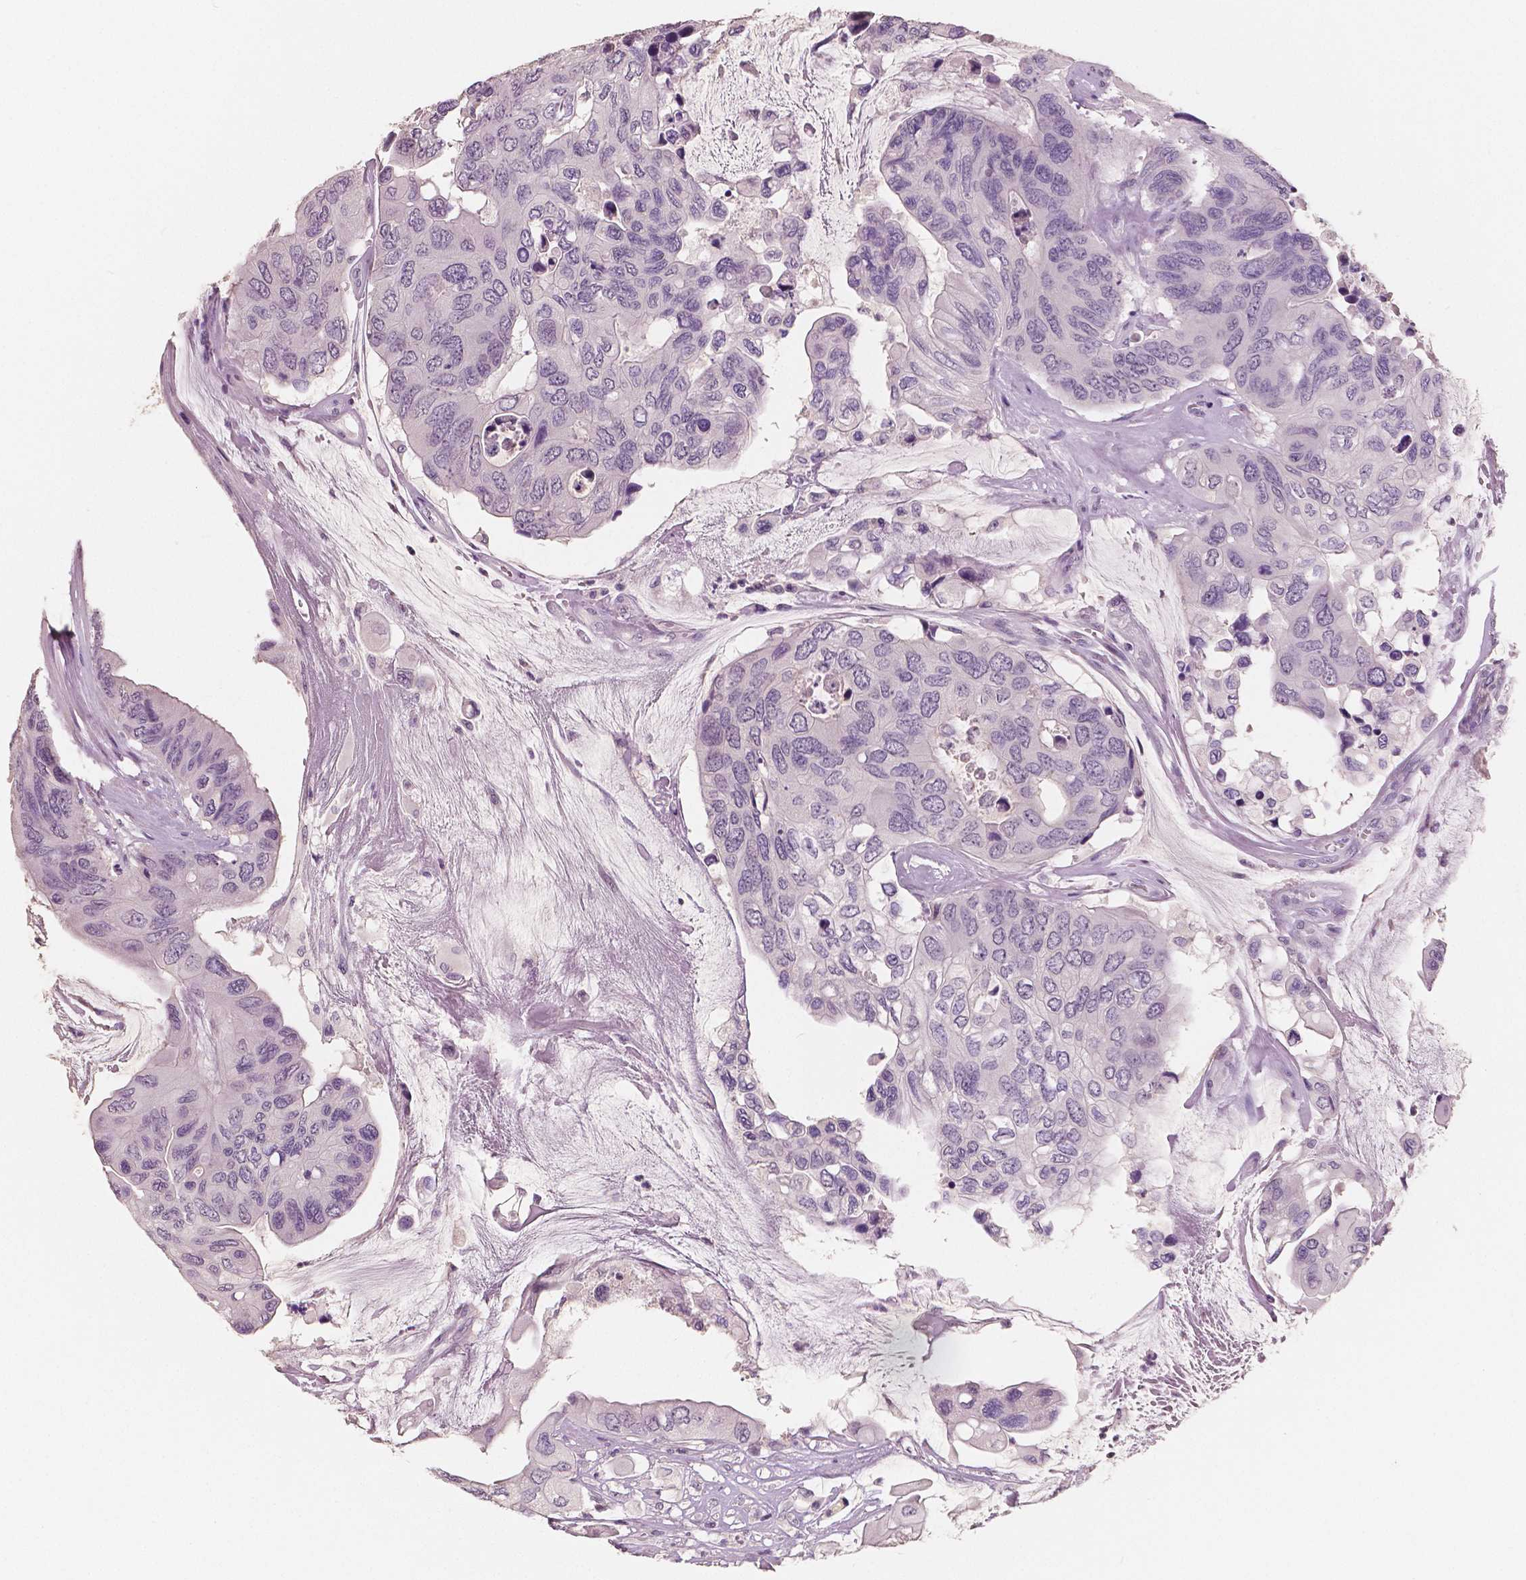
{"staining": {"intensity": "negative", "quantity": "none", "location": "none"}, "tissue": "colorectal cancer", "cell_type": "Tumor cells", "image_type": "cancer", "snomed": [{"axis": "morphology", "description": "Adenocarcinoma, NOS"}, {"axis": "topography", "description": "Rectum"}], "caption": "Photomicrograph shows no significant protein staining in tumor cells of colorectal cancer.", "gene": "NECAB1", "patient": {"sex": "male", "age": 63}}